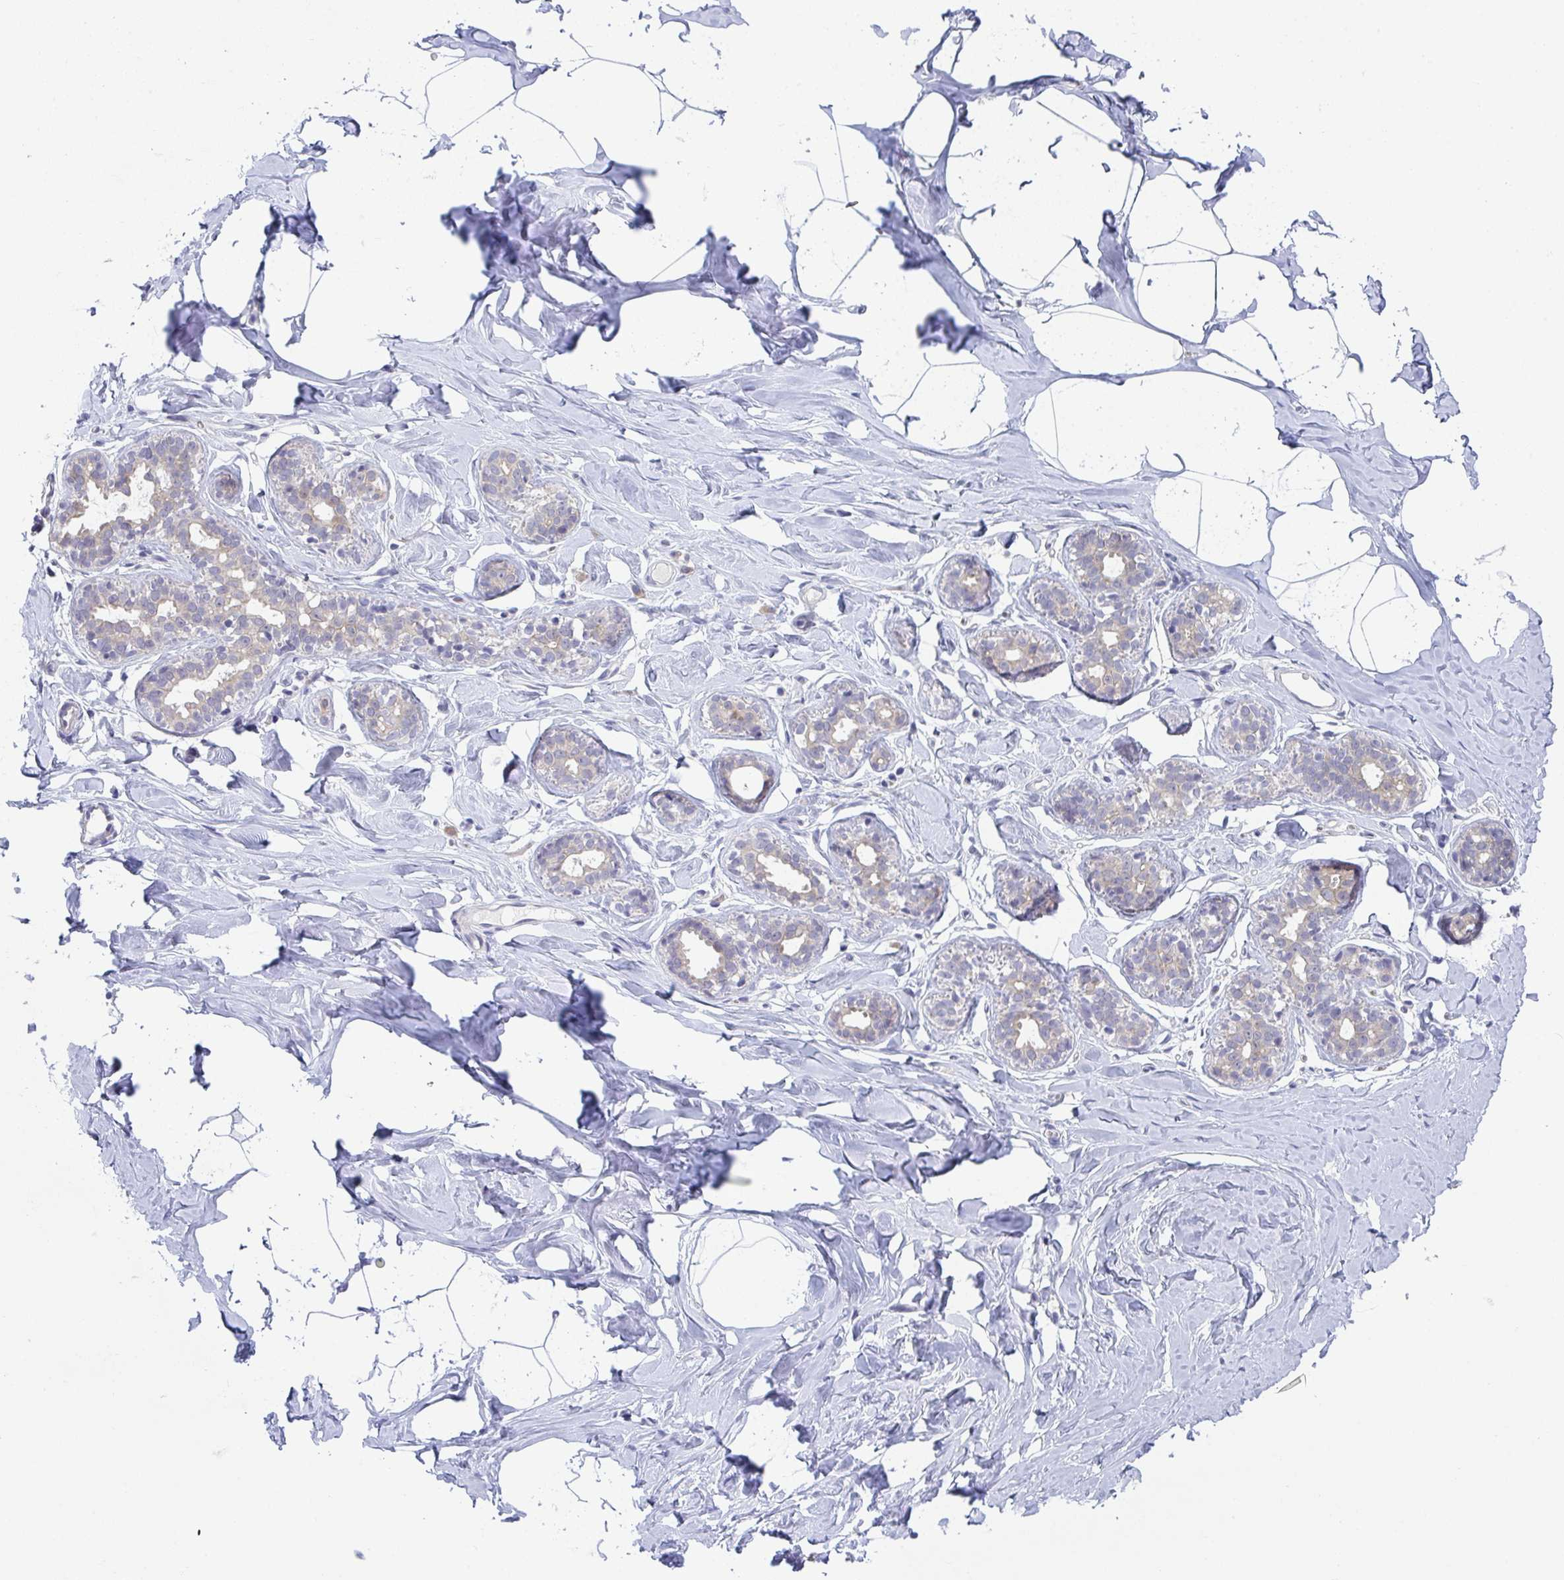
{"staining": {"intensity": "negative", "quantity": "none", "location": "none"}, "tissue": "breast", "cell_type": "Adipocytes", "image_type": "normal", "snomed": [{"axis": "morphology", "description": "Normal tissue, NOS"}, {"axis": "topography", "description": "Breast"}], "caption": "Adipocytes show no significant protein staining in benign breast. Brightfield microscopy of IHC stained with DAB (brown) and hematoxylin (blue), captured at high magnification.", "gene": "RIOK1", "patient": {"sex": "female", "age": 32}}